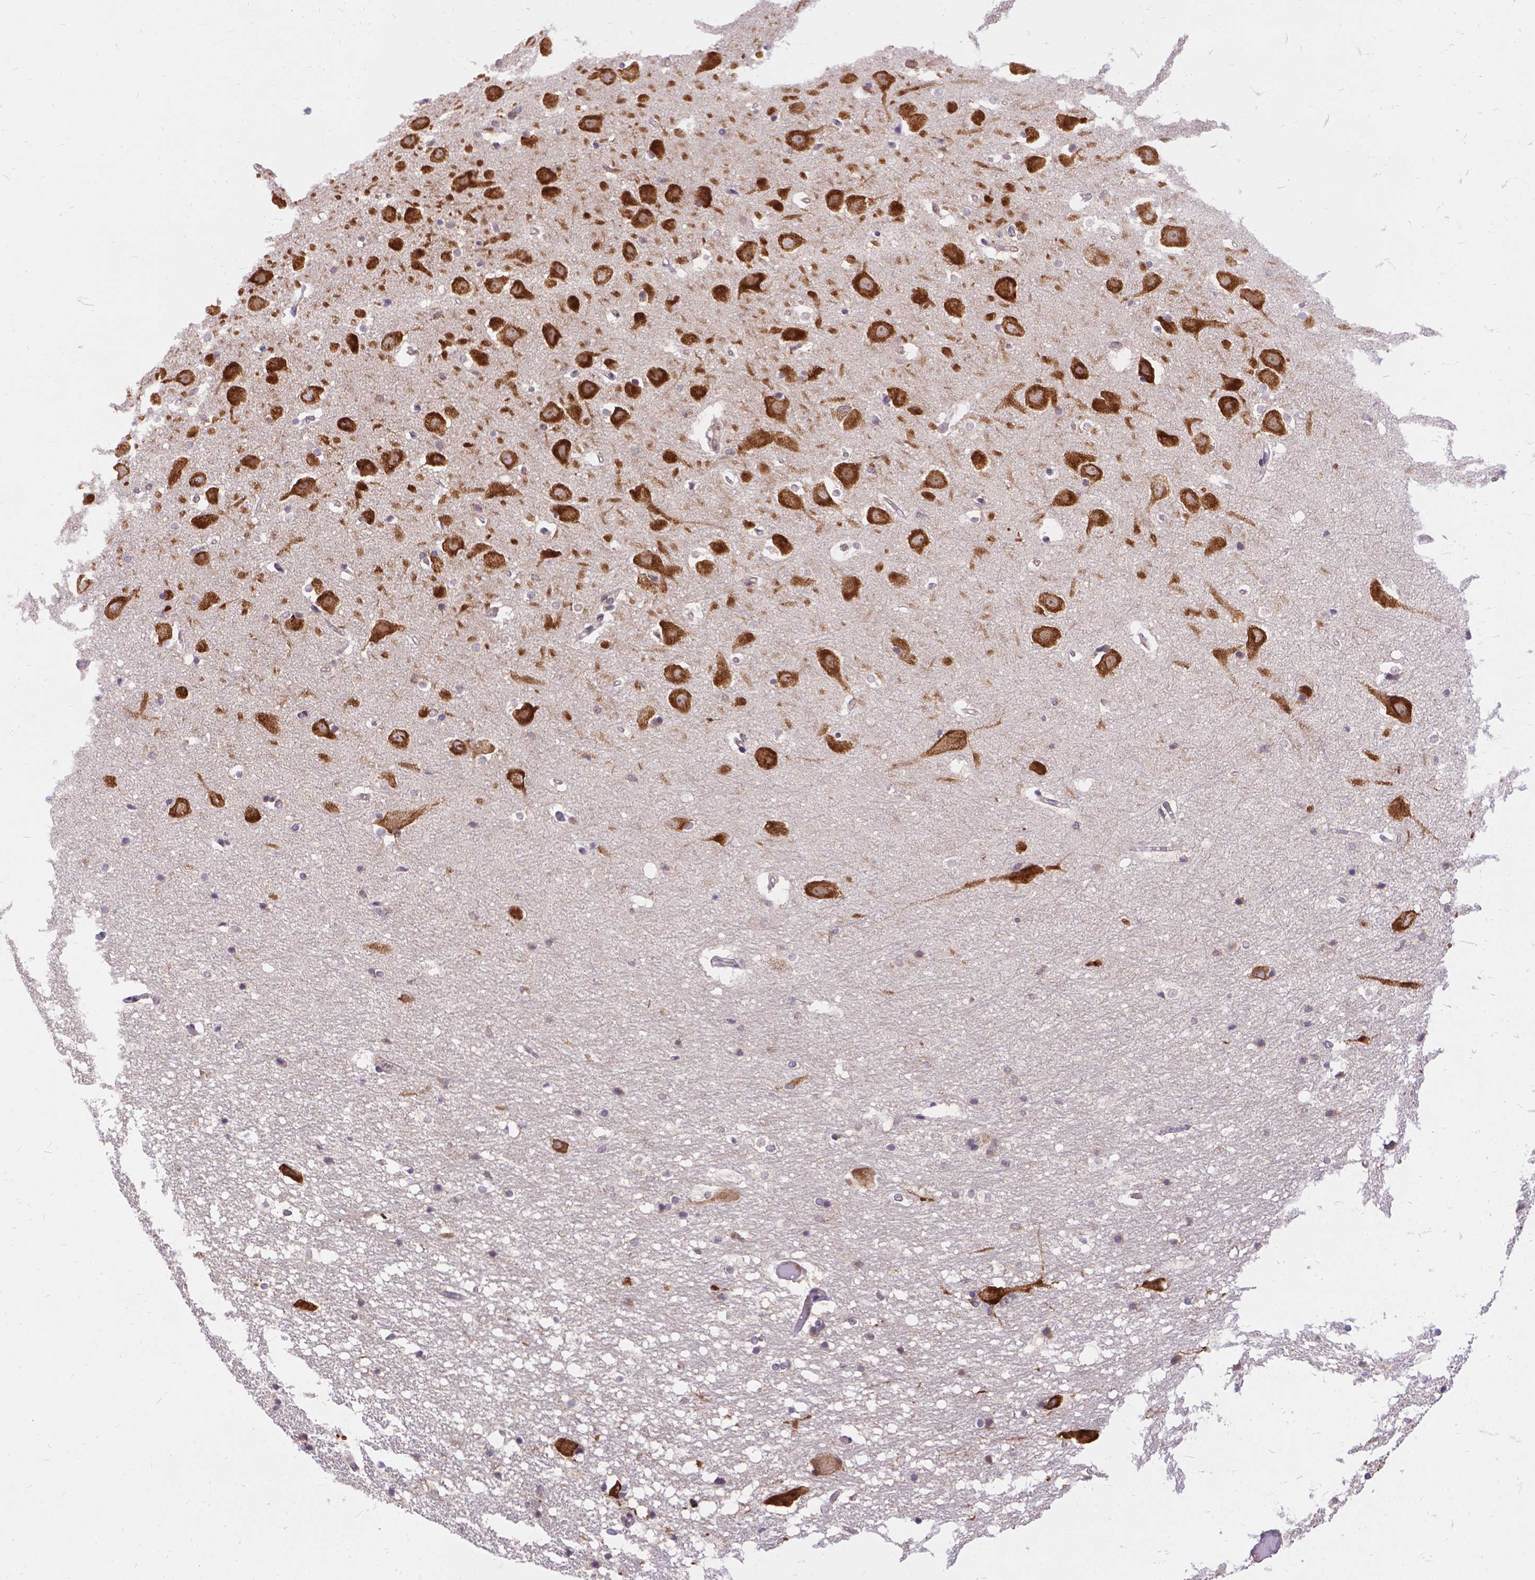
{"staining": {"intensity": "negative", "quantity": "none", "location": "none"}, "tissue": "hippocampus", "cell_type": "Glial cells", "image_type": "normal", "snomed": [{"axis": "morphology", "description": "Normal tissue, NOS"}, {"axis": "topography", "description": "Hippocampus"}], "caption": "High power microscopy histopathology image of an immunohistochemistry (IHC) micrograph of unremarkable hippocampus, revealing no significant positivity in glial cells.", "gene": "DENND6A", "patient": {"sex": "male", "age": 44}}